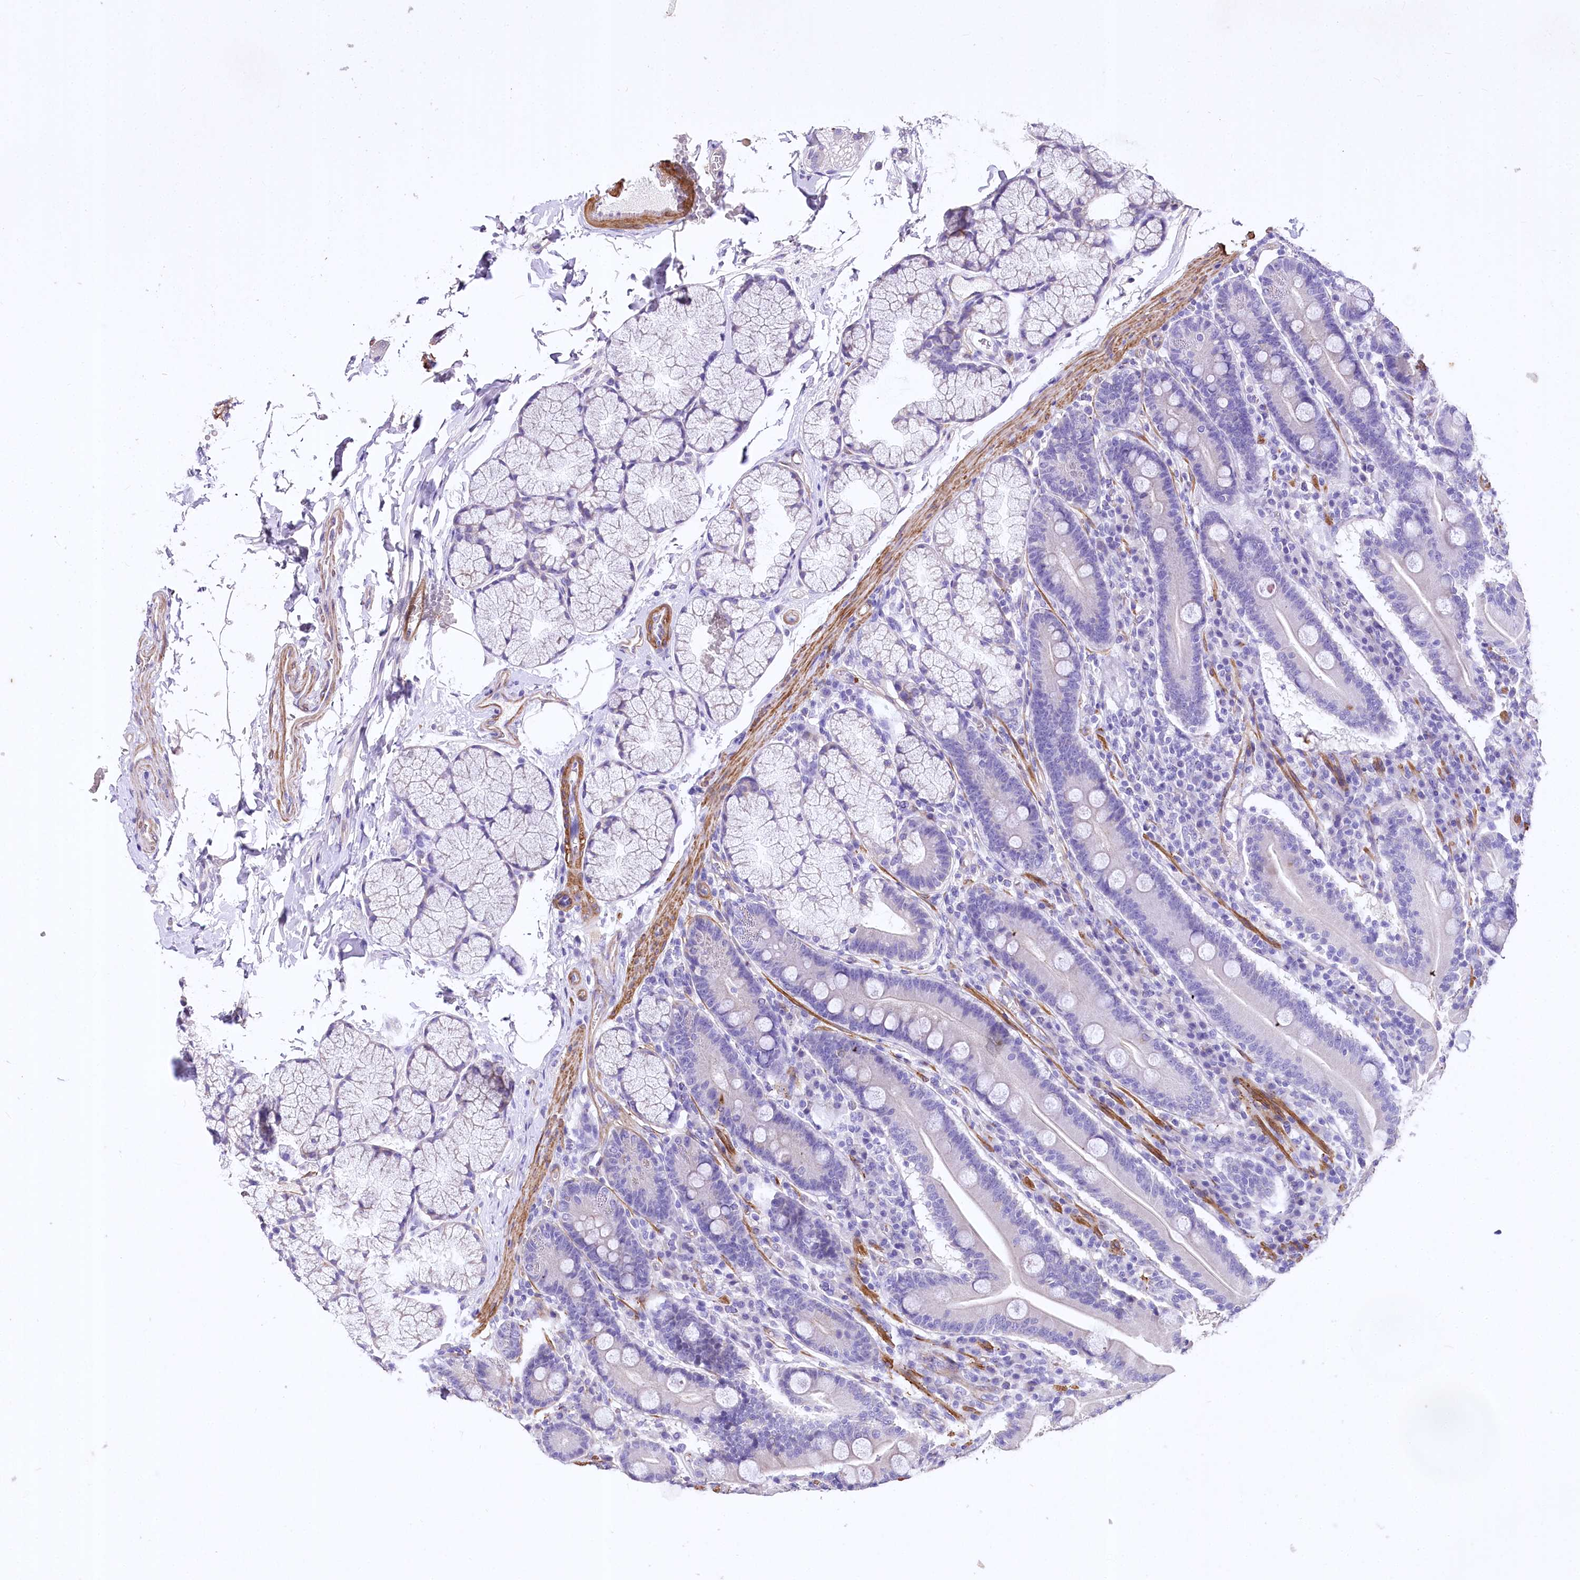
{"staining": {"intensity": "negative", "quantity": "none", "location": "none"}, "tissue": "duodenum", "cell_type": "Glandular cells", "image_type": "normal", "snomed": [{"axis": "morphology", "description": "Normal tissue, NOS"}, {"axis": "topography", "description": "Duodenum"}], "caption": "Immunohistochemistry micrograph of unremarkable duodenum stained for a protein (brown), which exhibits no positivity in glandular cells.", "gene": "RDH16", "patient": {"sex": "male", "age": 35}}